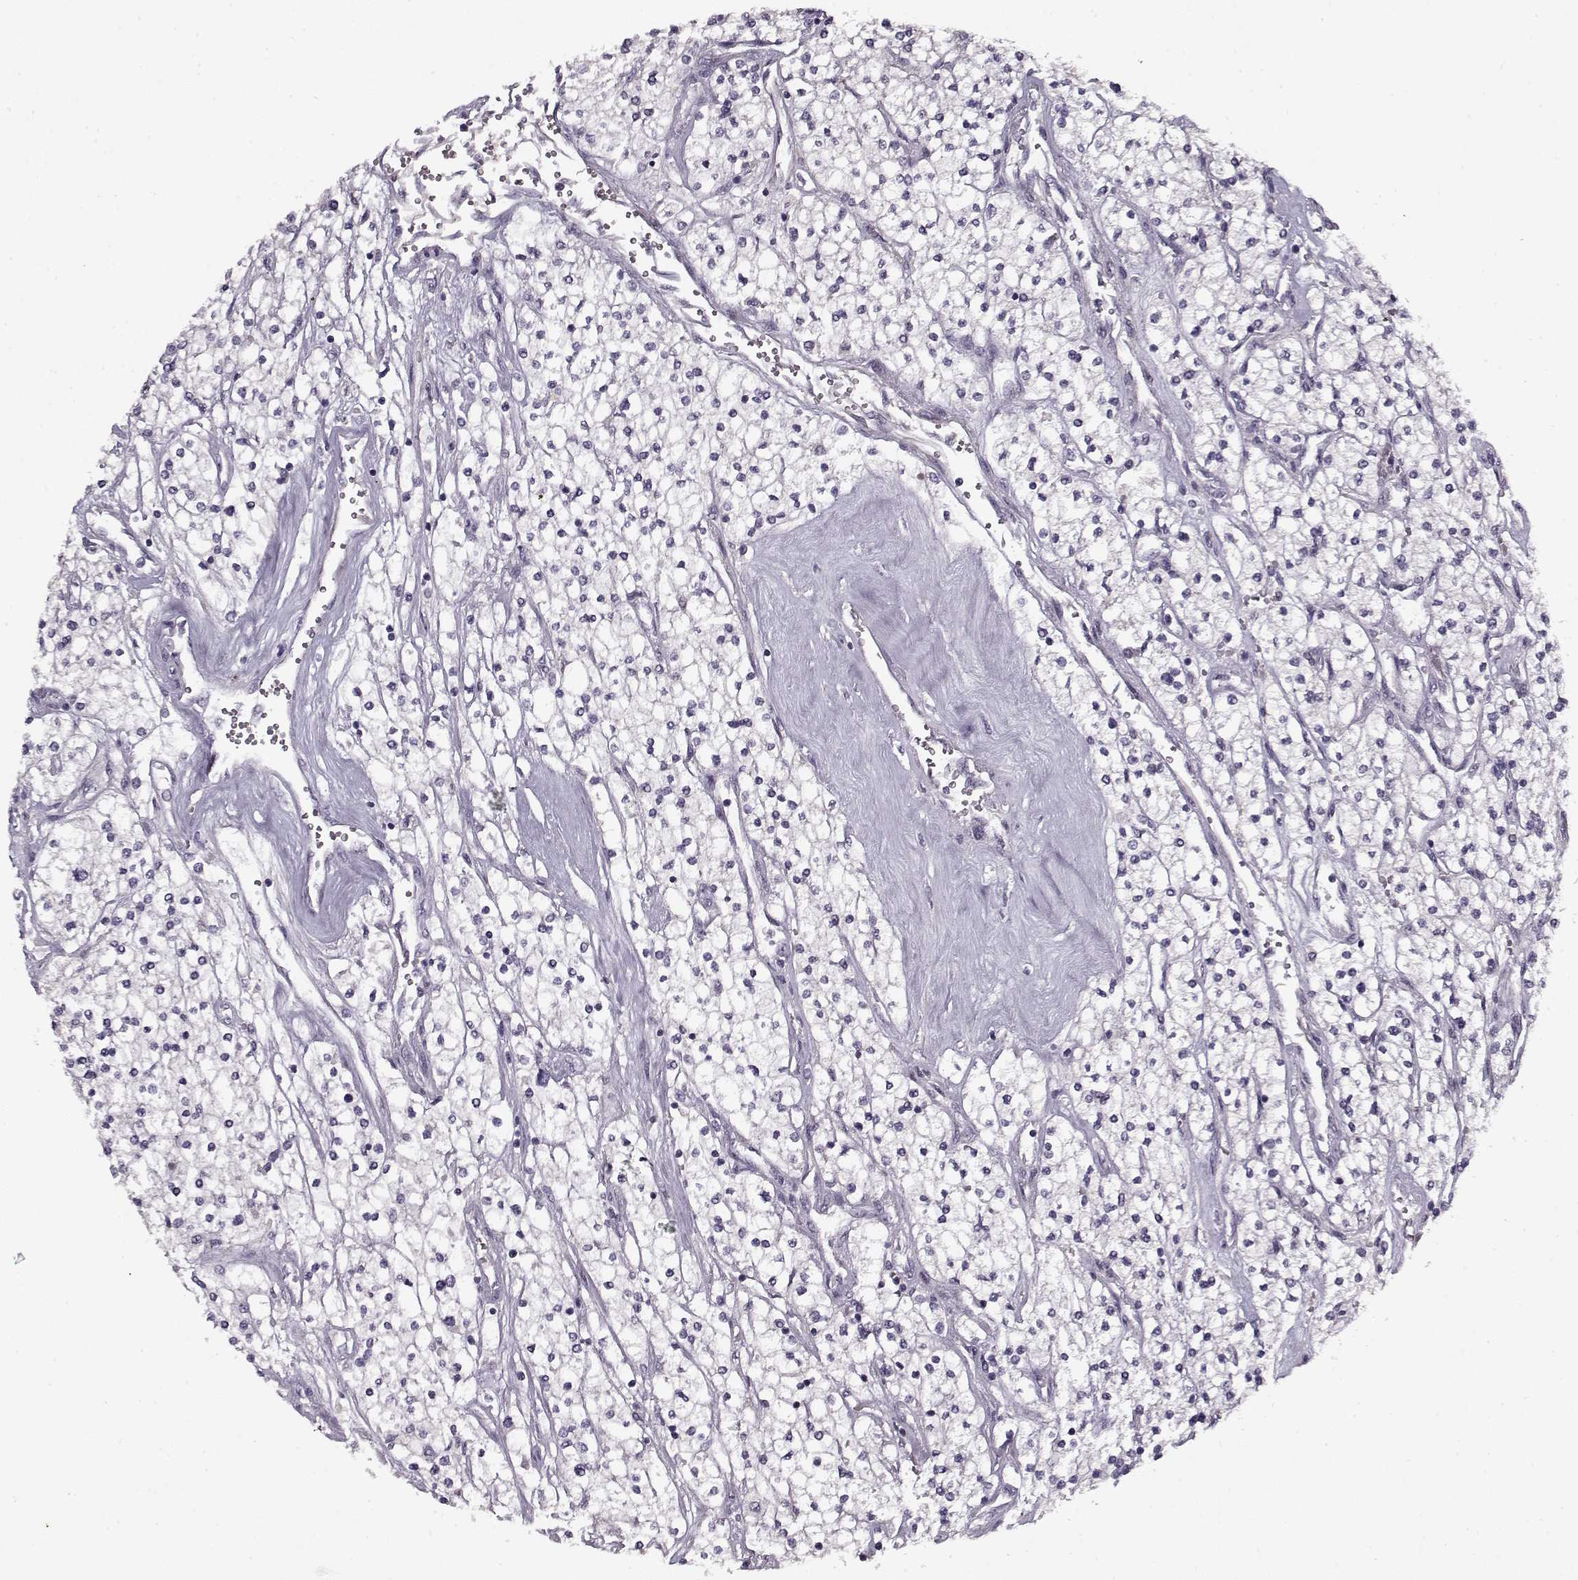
{"staining": {"intensity": "negative", "quantity": "none", "location": "none"}, "tissue": "renal cancer", "cell_type": "Tumor cells", "image_type": "cancer", "snomed": [{"axis": "morphology", "description": "Adenocarcinoma, NOS"}, {"axis": "topography", "description": "Kidney"}], "caption": "A micrograph of human renal adenocarcinoma is negative for staining in tumor cells. (Stains: DAB immunohistochemistry (IHC) with hematoxylin counter stain, Microscopy: brightfield microscopy at high magnification).", "gene": "KRT9", "patient": {"sex": "male", "age": 80}}